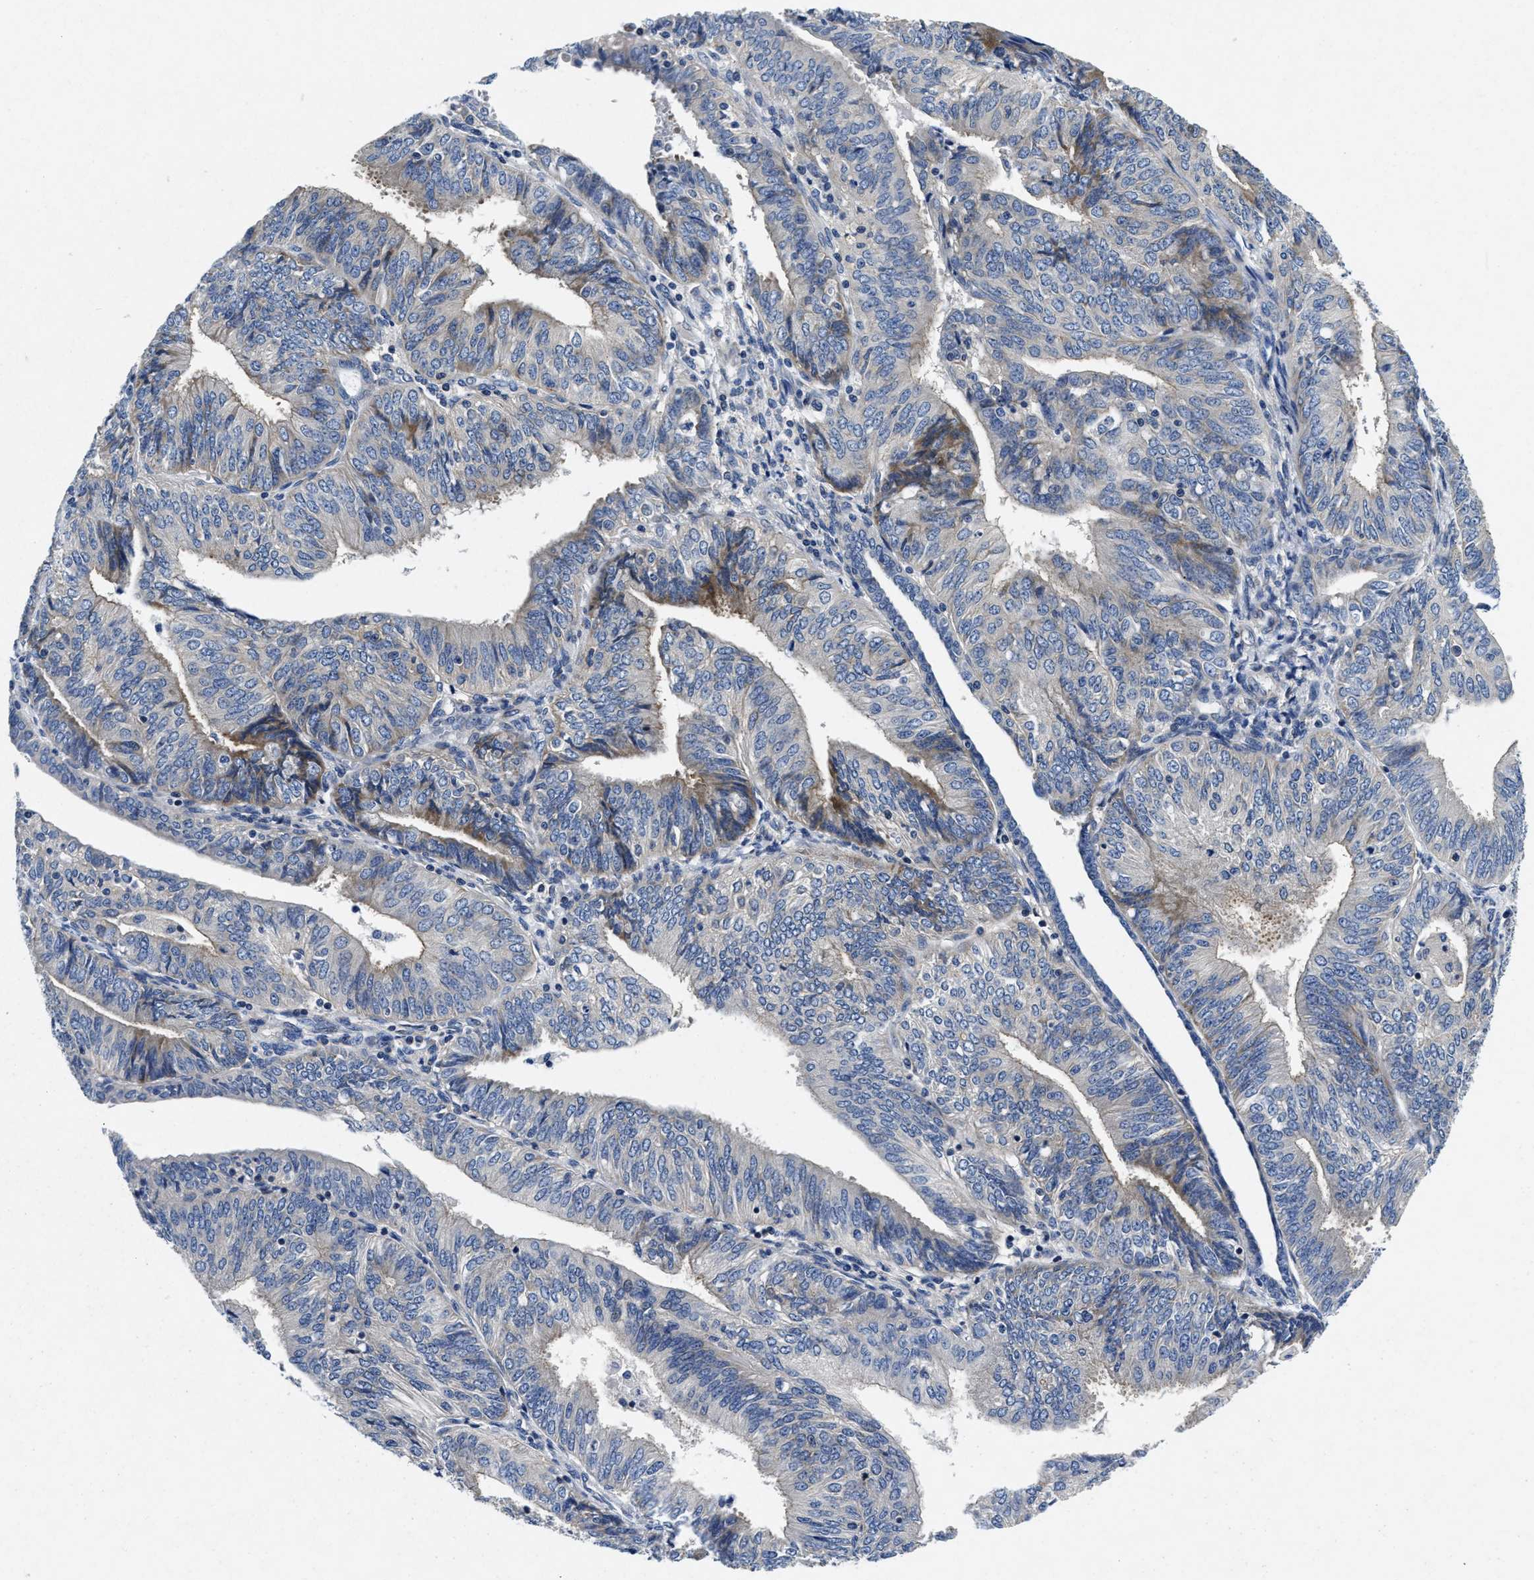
{"staining": {"intensity": "weak", "quantity": "<25%", "location": "cytoplasmic/membranous"}, "tissue": "endometrial cancer", "cell_type": "Tumor cells", "image_type": "cancer", "snomed": [{"axis": "morphology", "description": "Adenocarcinoma, NOS"}, {"axis": "topography", "description": "Endometrium"}], "caption": "High magnification brightfield microscopy of endometrial adenocarcinoma stained with DAB (3,3'-diaminobenzidine) (brown) and counterstained with hematoxylin (blue): tumor cells show no significant positivity.", "gene": "LAD1", "patient": {"sex": "female", "age": 58}}